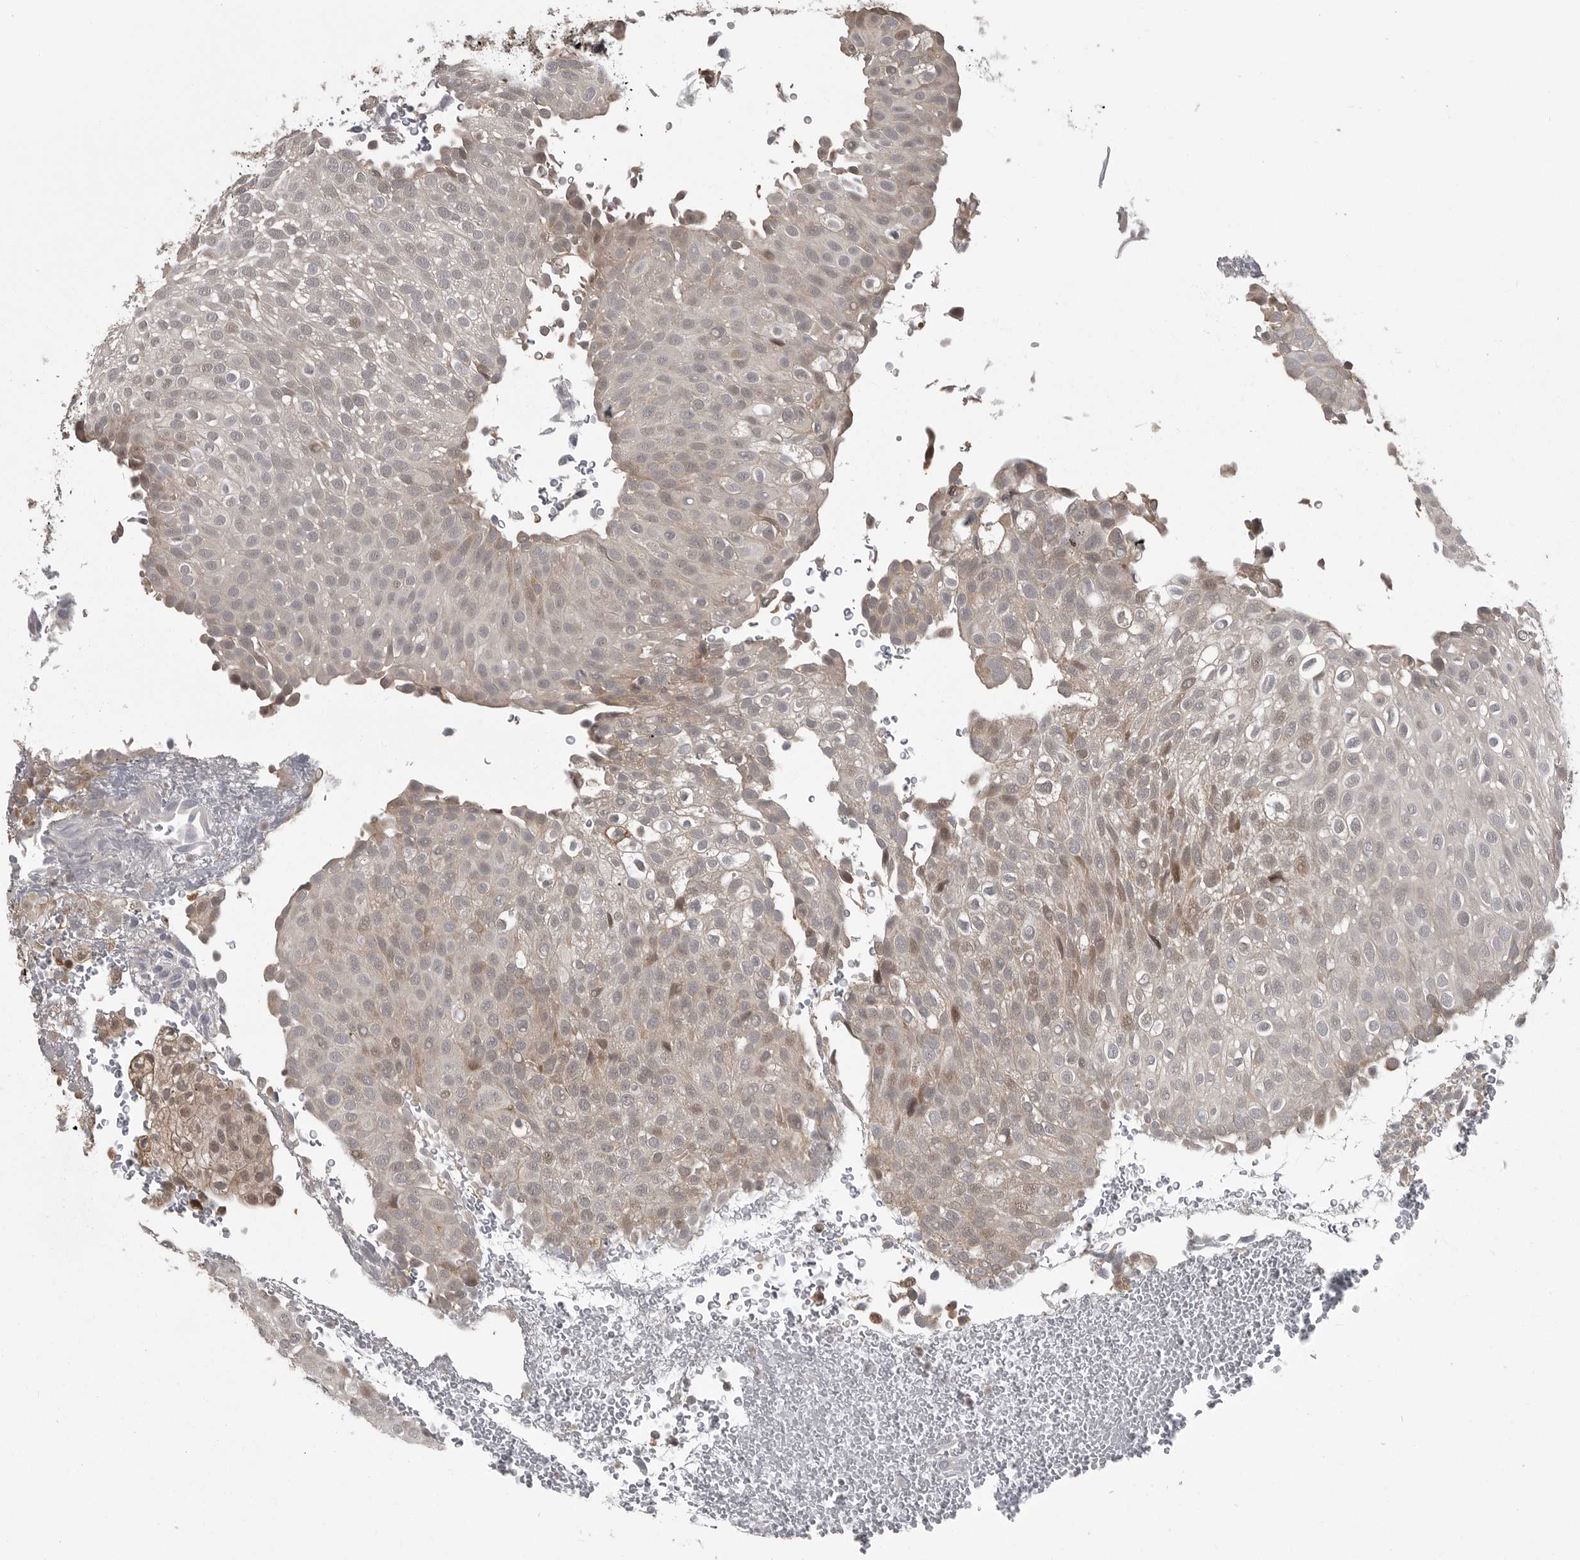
{"staining": {"intensity": "weak", "quantity": "<25%", "location": "cytoplasmic/membranous"}, "tissue": "urothelial cancer", "cell_type": "Tumor cells", "image_type": "cancer", "snomed": [{"axis": "morphology", "description": "Urothelial carcinoma, Low grade"}, {"axis": "topography", "description": "Urinary bladder"}], "caption": "This is an immunohistochemistry (IHC) histopathology image of low-grade urothelial carcinoma. There is no expression in tumor cells.", "gene": "DNAJC8", "patient": {"sex": "male", "age": 78}}